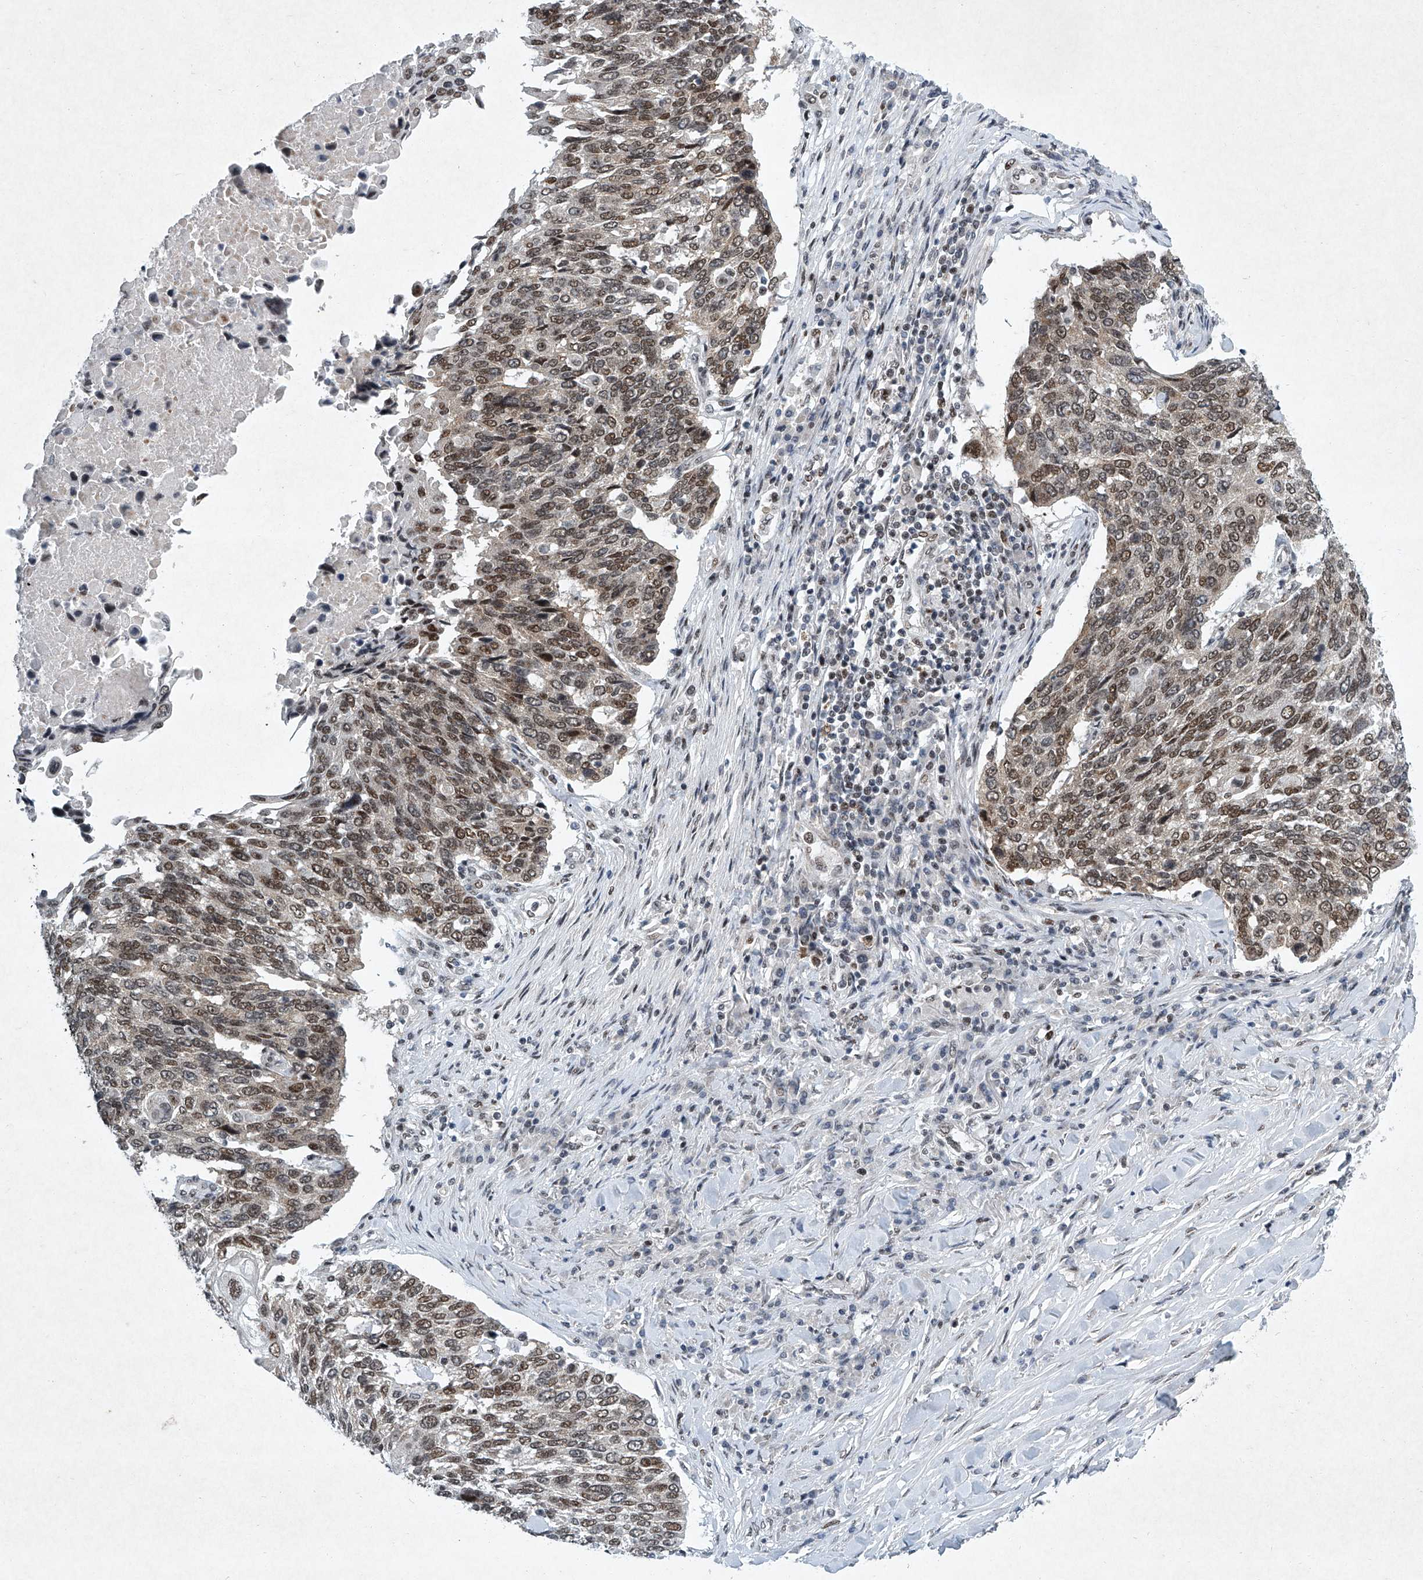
{"staining": {"intensity": "moderate", "quantity": ">75%", "location": "nuclear"}, "tissue": "lung cancer", "cell_type": "Tumor cells", "image_type": "cancer", "snomed": [{"axis": "morphology", "description": "Squamous cell carcinoma, NOS"}, {"axis": "topography", "description": "Lung"}], "caption": "This histopathology image displays squamous cell carcinoma (lung) stained with IHC to label a protein in brown. The nuclear of tumor cells show moderate positivity for the protein. Nuclei are counter-stained blue.", "gene": "TFDP1", "patient": {"sex": "male", "age": 66}}